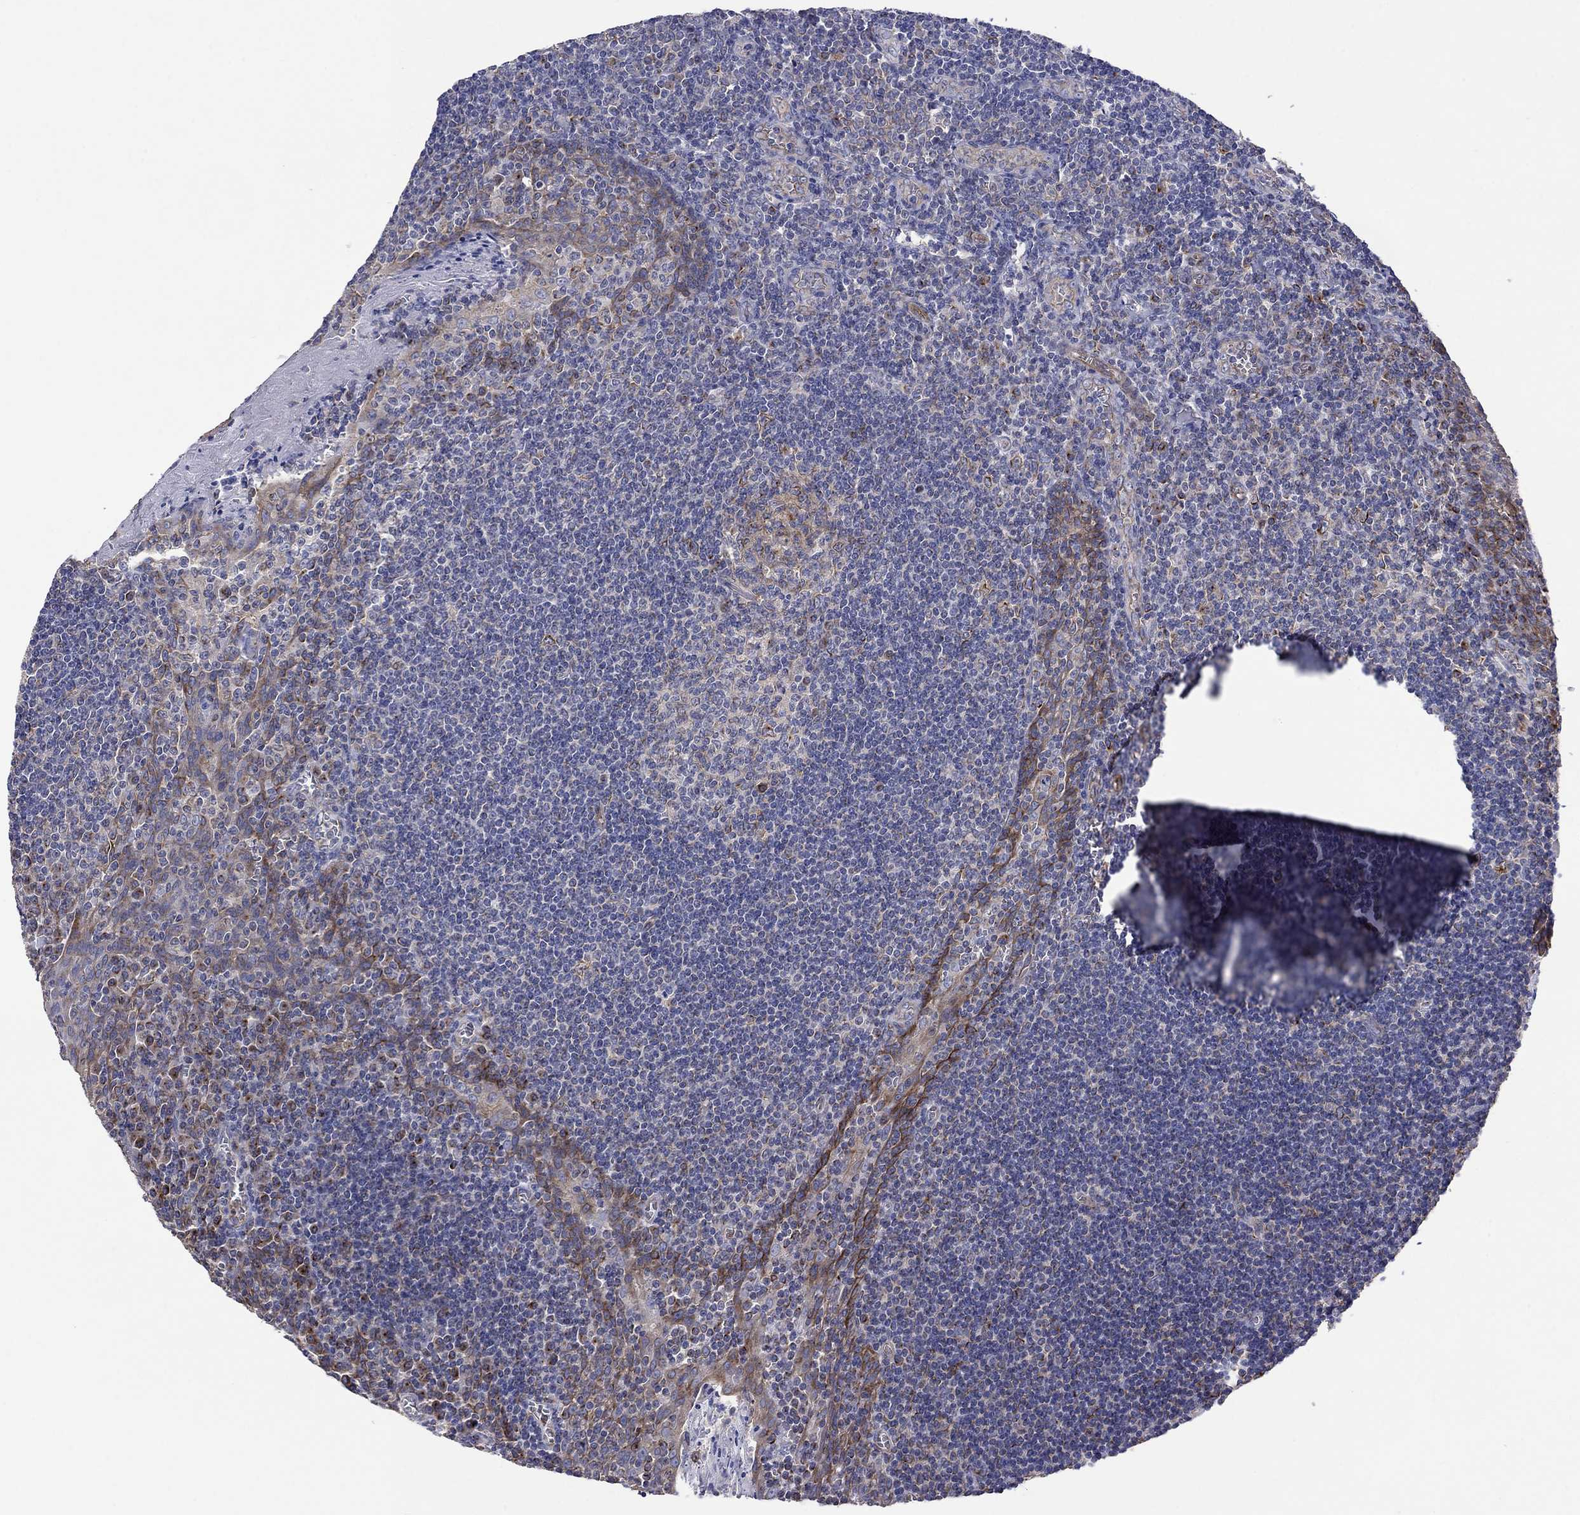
{"staining": {"intensity": "strong", "quantity": "<25%", "location": "cytoplasmic/membranous"}, "tissue": "tonsil", "cell_type": "Germinal center cells", "image_type": "normal", "snomed": [{"axis": "morphology", "description": "Normal tissue, NOS"}, {"axis": "morphology", "description": "Inflammation, NOS"}, {"axis": "topography", "description": "Tonsil"}], "caption": "An image of tonsil stained for a protein displays strong cytoplasmic/membranous brown staining in germinal center cells. The staining was performed using DAB to visualize the protein expression in brown, while the nuclei were stained in blue with hematoxylin (Magnification: 20x).", "gene": "TPRN", "patient": {"sex": "female", "age": 31}}